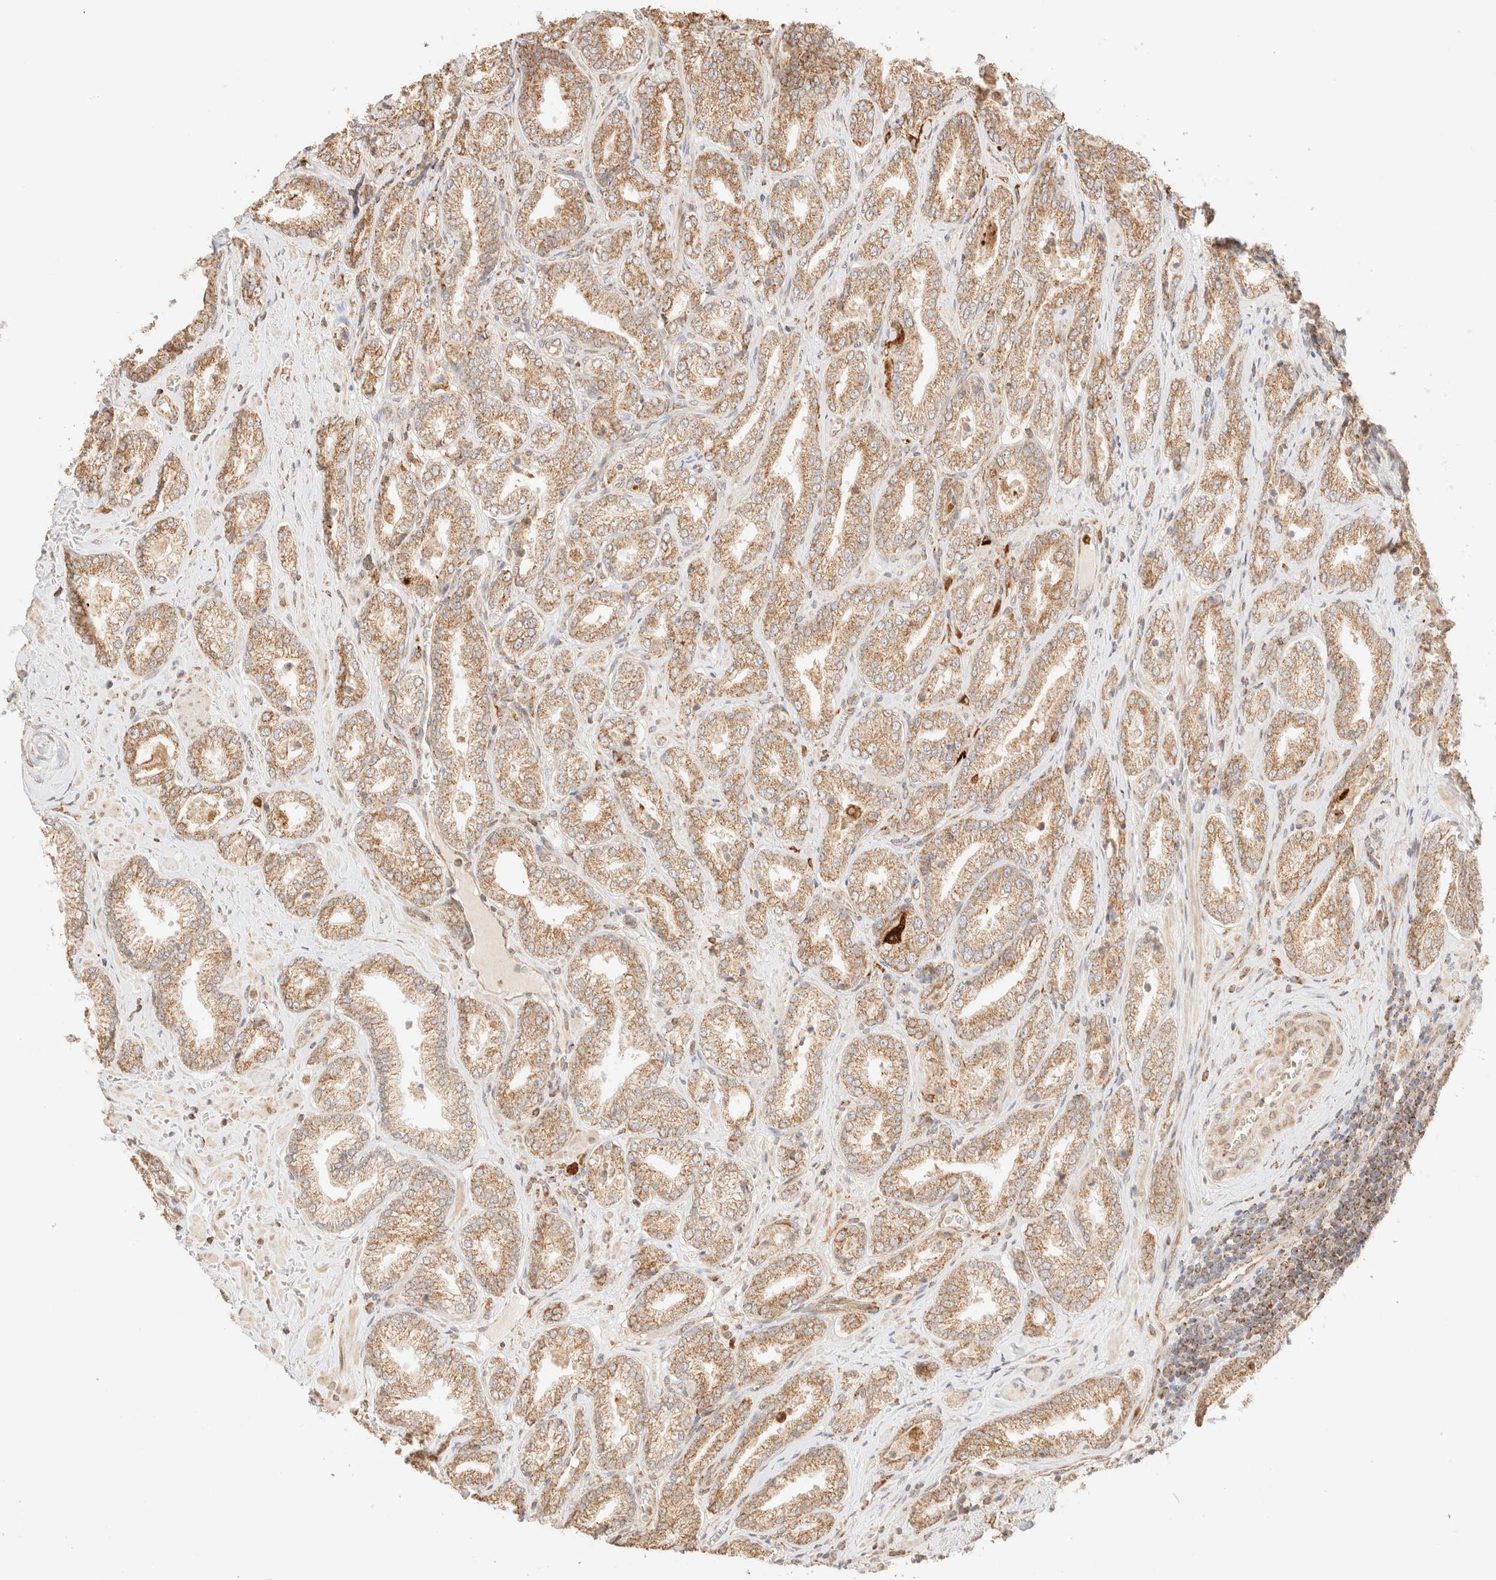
{"staining": {"intensity": "weak", "quantity": ">75%", "location": "cytoplasmic/membranous"}, "tissue": "prostate cancer", "cell_type": "Tumor cells", "image_type": "cancer", "snomed": [{"axis": "morphology", "description": "Adenocarcinoma, Low grade"}, {"axis": "topography", "description": "Prostate"}], "caption": "This image displays immunohistochemistry (IHC) staining of human adenocarcinoma (low-grade) (prostate), with low weak cytoplasmic/membranous expression in approximately >75% of tumor cells.", "gene": "TACO1", "patient": {"sex": "male", "age": 62}}